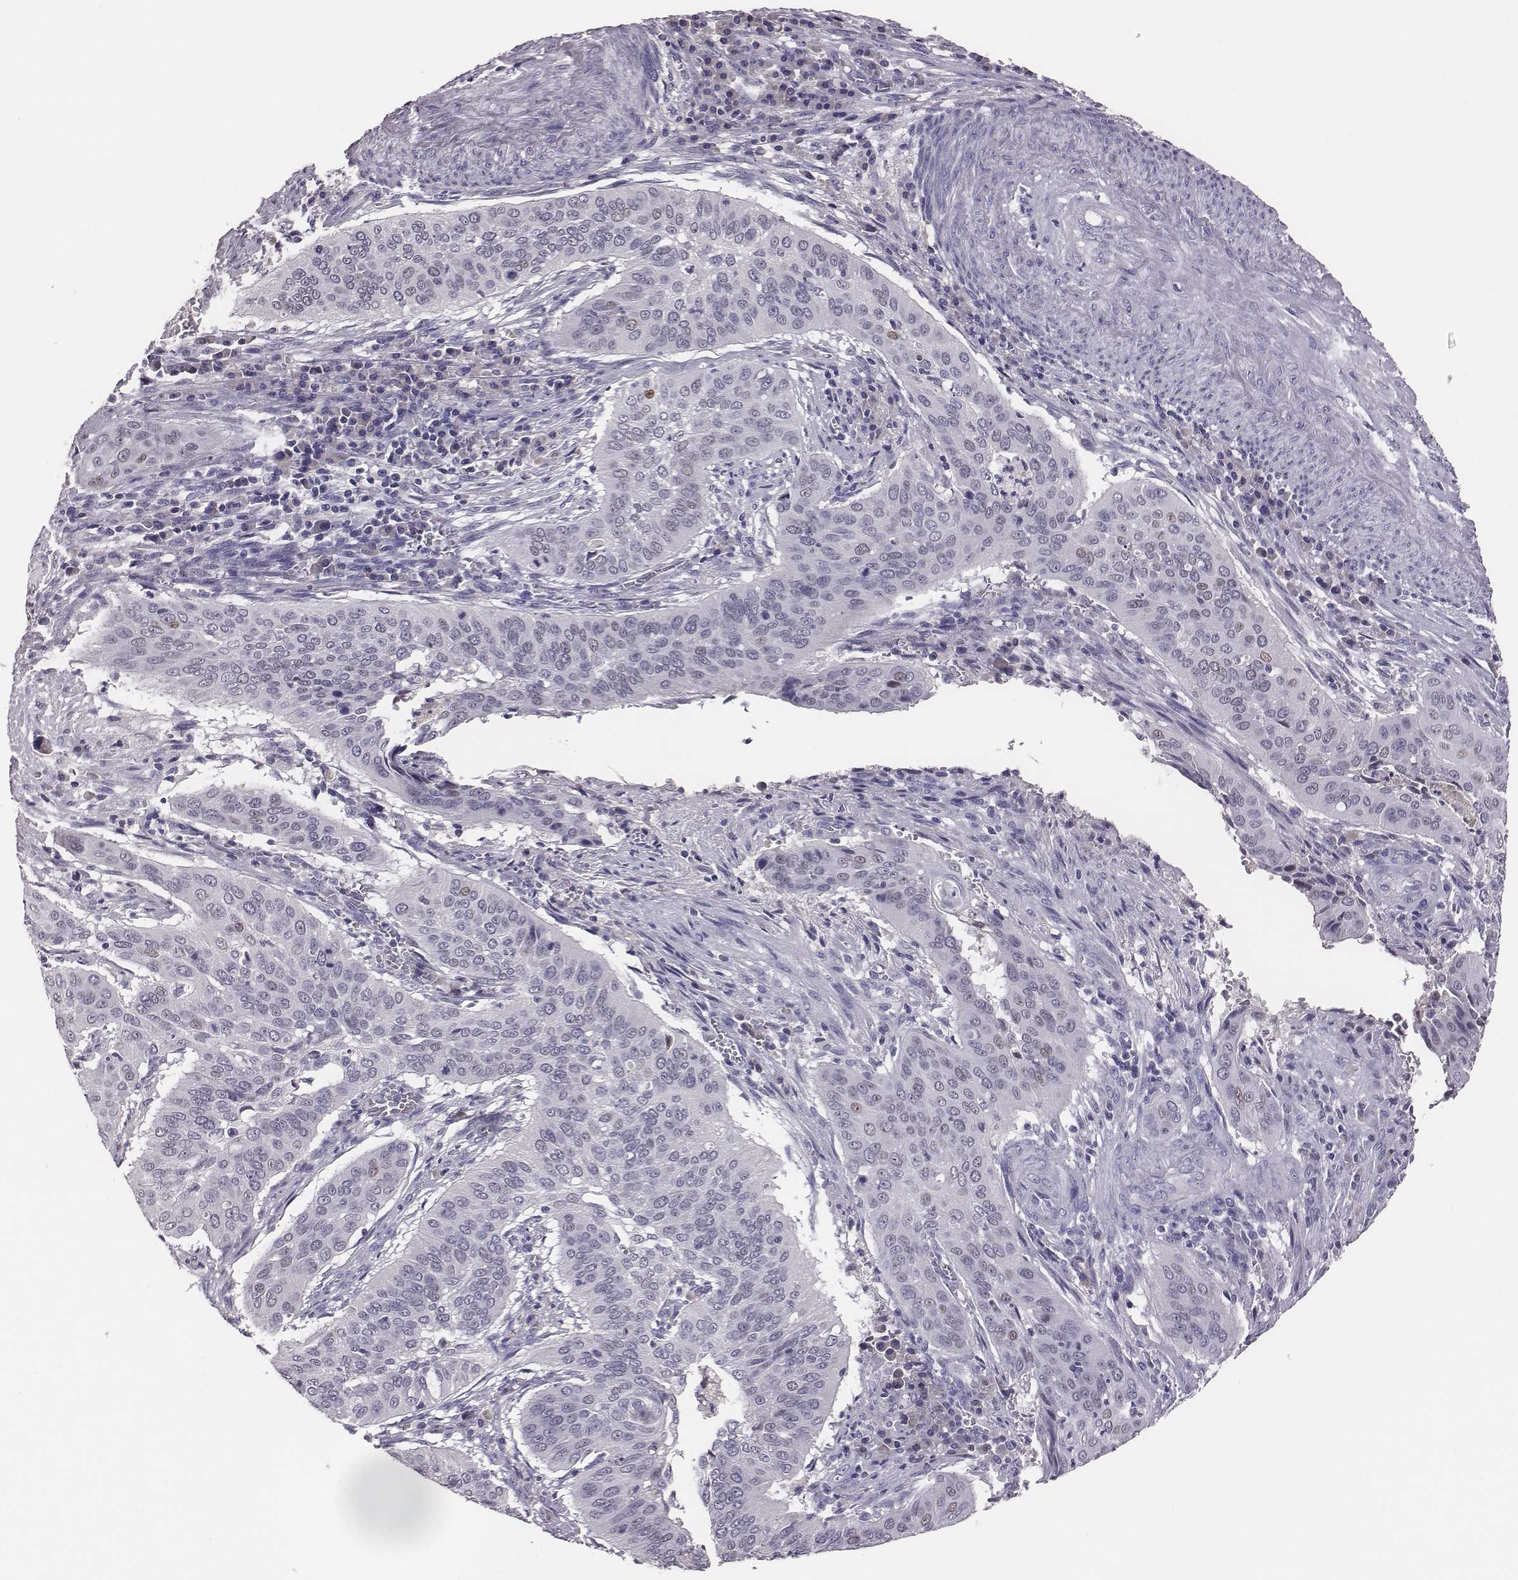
{"staining": {"intensity": "negative", "quantity": "none", "location": "none"}, "tissue": "cervical cancer", "cell_type": "Tumor cells", "image_type": "cancer", "snomed": [{"axis": "morphology", "description": "Squamous cell carcinoma, NOS"}, {"axis": "topography", "description": "Cervix"}], "caption": "High magnification brightfield microscopy of squamous cell carcinoma (cervical) stained with DAB (brown) and counterstained with hematoxylin (blue): tumor cells show no significant positivity.", "gene": "EN1", "patient": {"sex": "female", "age": 39}}